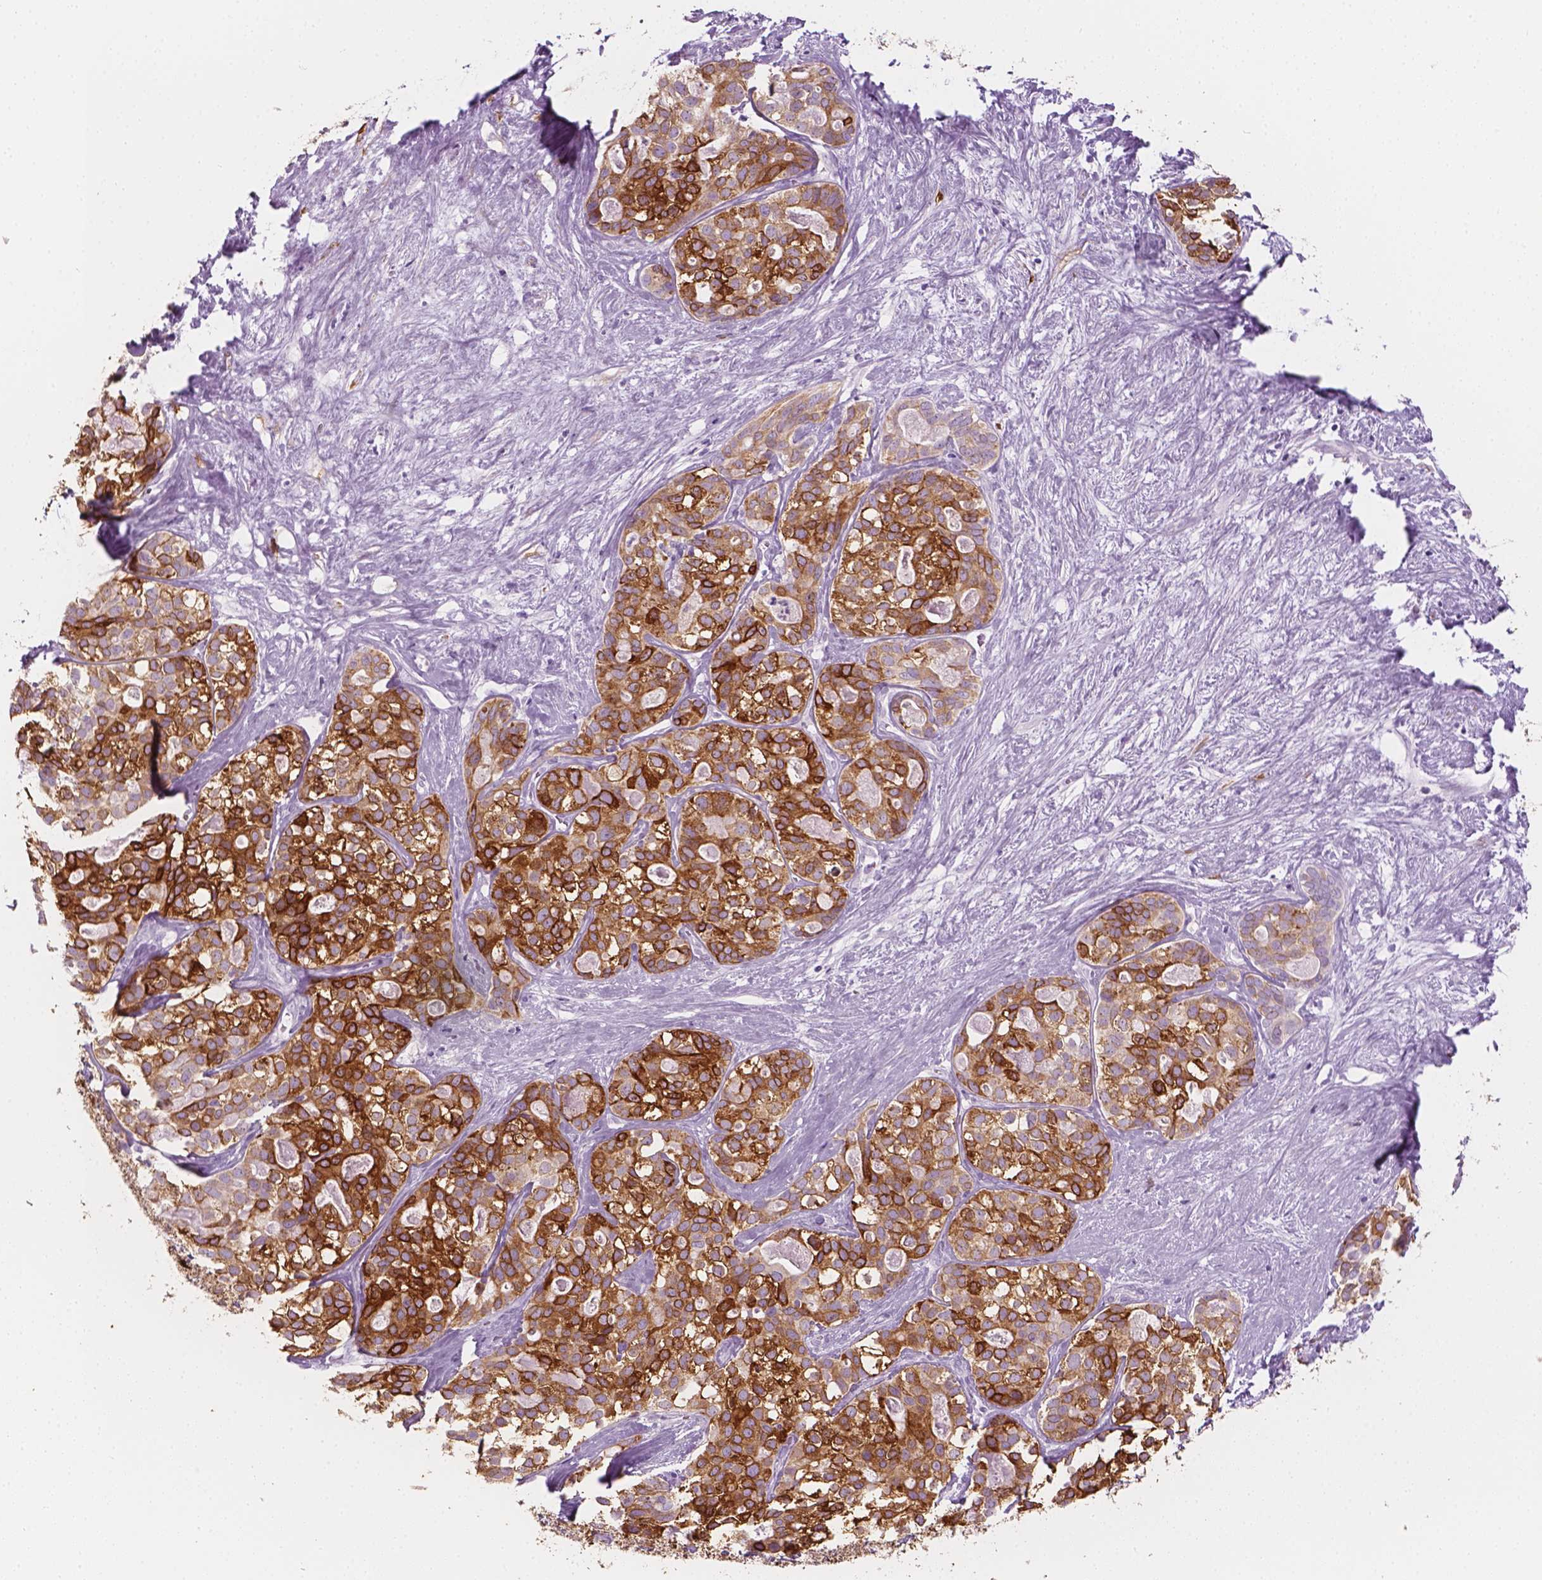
{"staining": {"intensity": "strong", "quantity": "25%-75%", "location": "cytoplasmic/membranous"}, "tissue": "liver cancer", "cell_type": "Tumor cells", "image_type": "cancer", "snomed": [{"axis": "morphology", "description": "Cholangiocarcinoma"}, {"axis": "topography", "description": "Liver"}], "caption": "High-power microscopy captured an IHC histopathology image of liver cancer (cholangiocarcinoma), revealing strong cytoplasmic/membranous staining in approximately 25%-75% of tumor cells.", "gene": "CES1", "patient": {"sex": "male", "age": 56}}